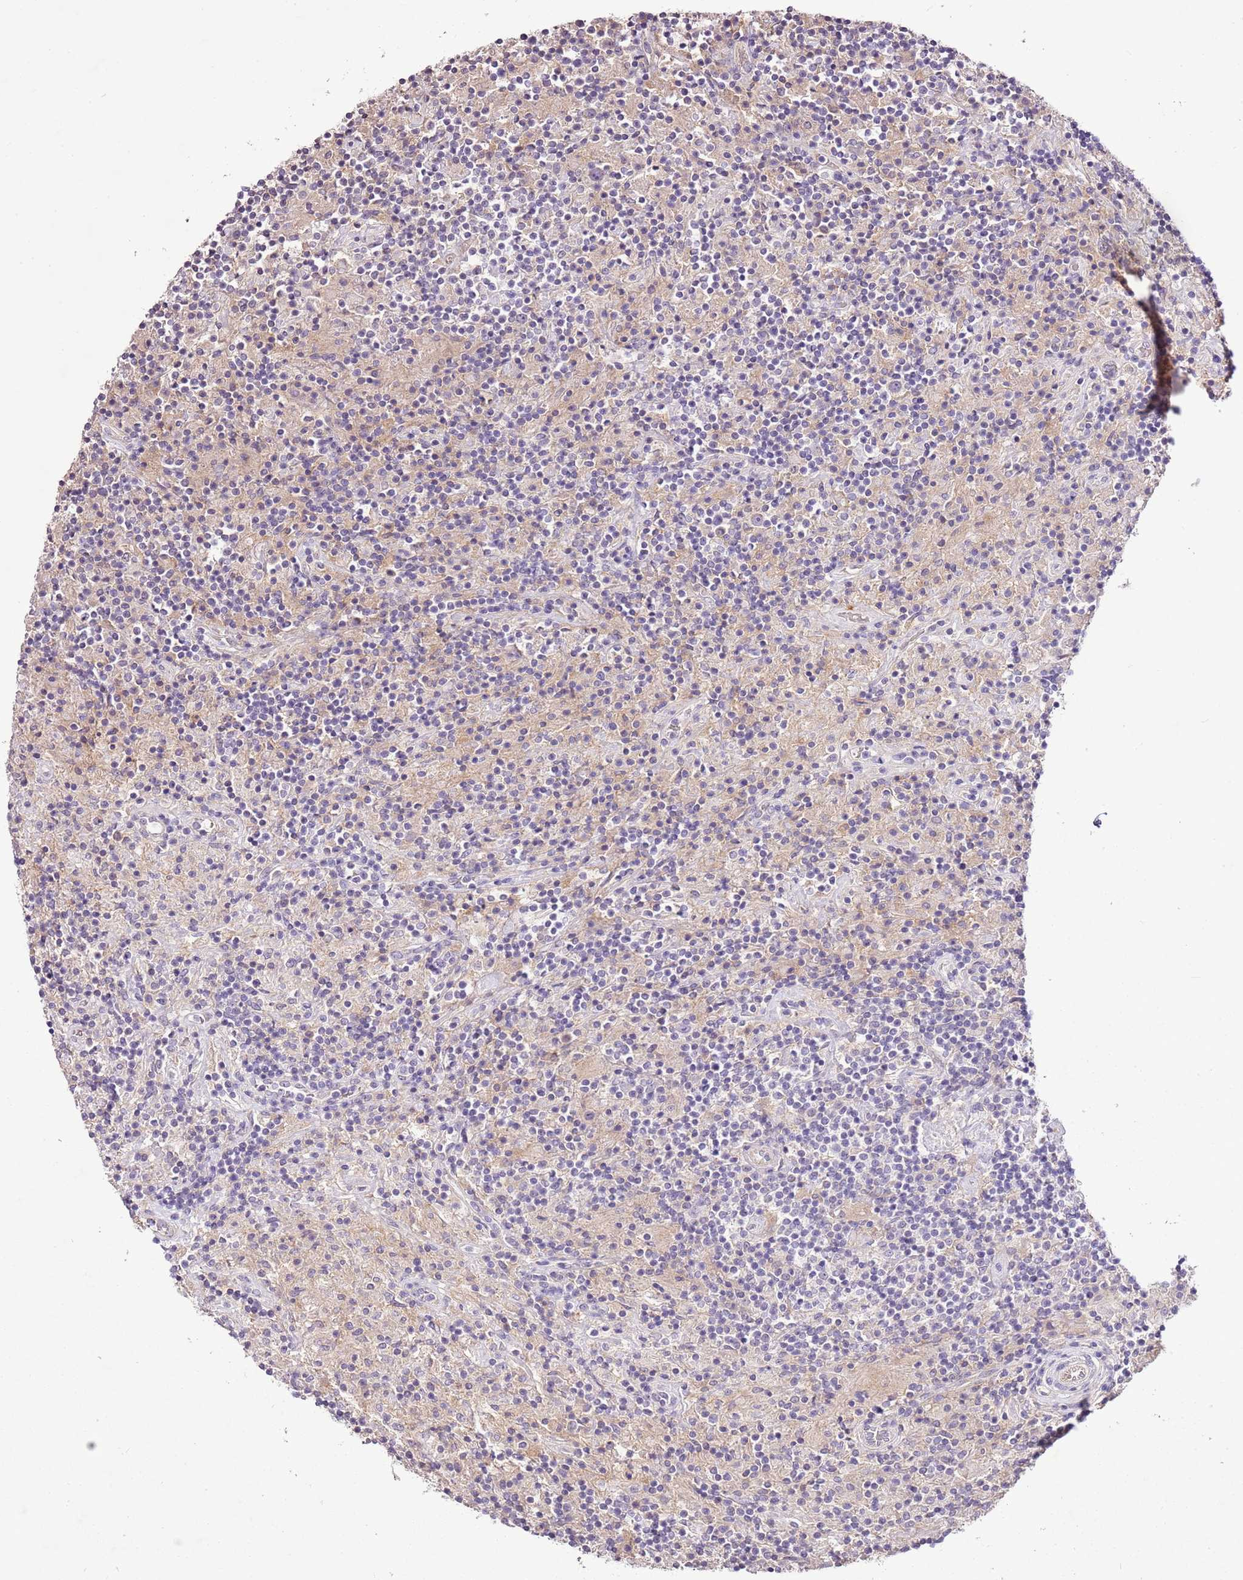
{"staining": {"intensity": "negative", "quantity": "none", "location": "none"}, "tissue": "lymphoma", "cell_type": "Tumor cells", "image_type": "cancer", "snomed": [{"axis": "morphology", "description": "Hodgkin's disease, NOS"}, {"axis": "topography", "description": "Lymph node"}], "caption": "Protein analysis of Hodgkin's disease shows no significant staining in tumor cells.", "gene": "CMKLR1", "patient": {"sex": "male", "age": 70}}